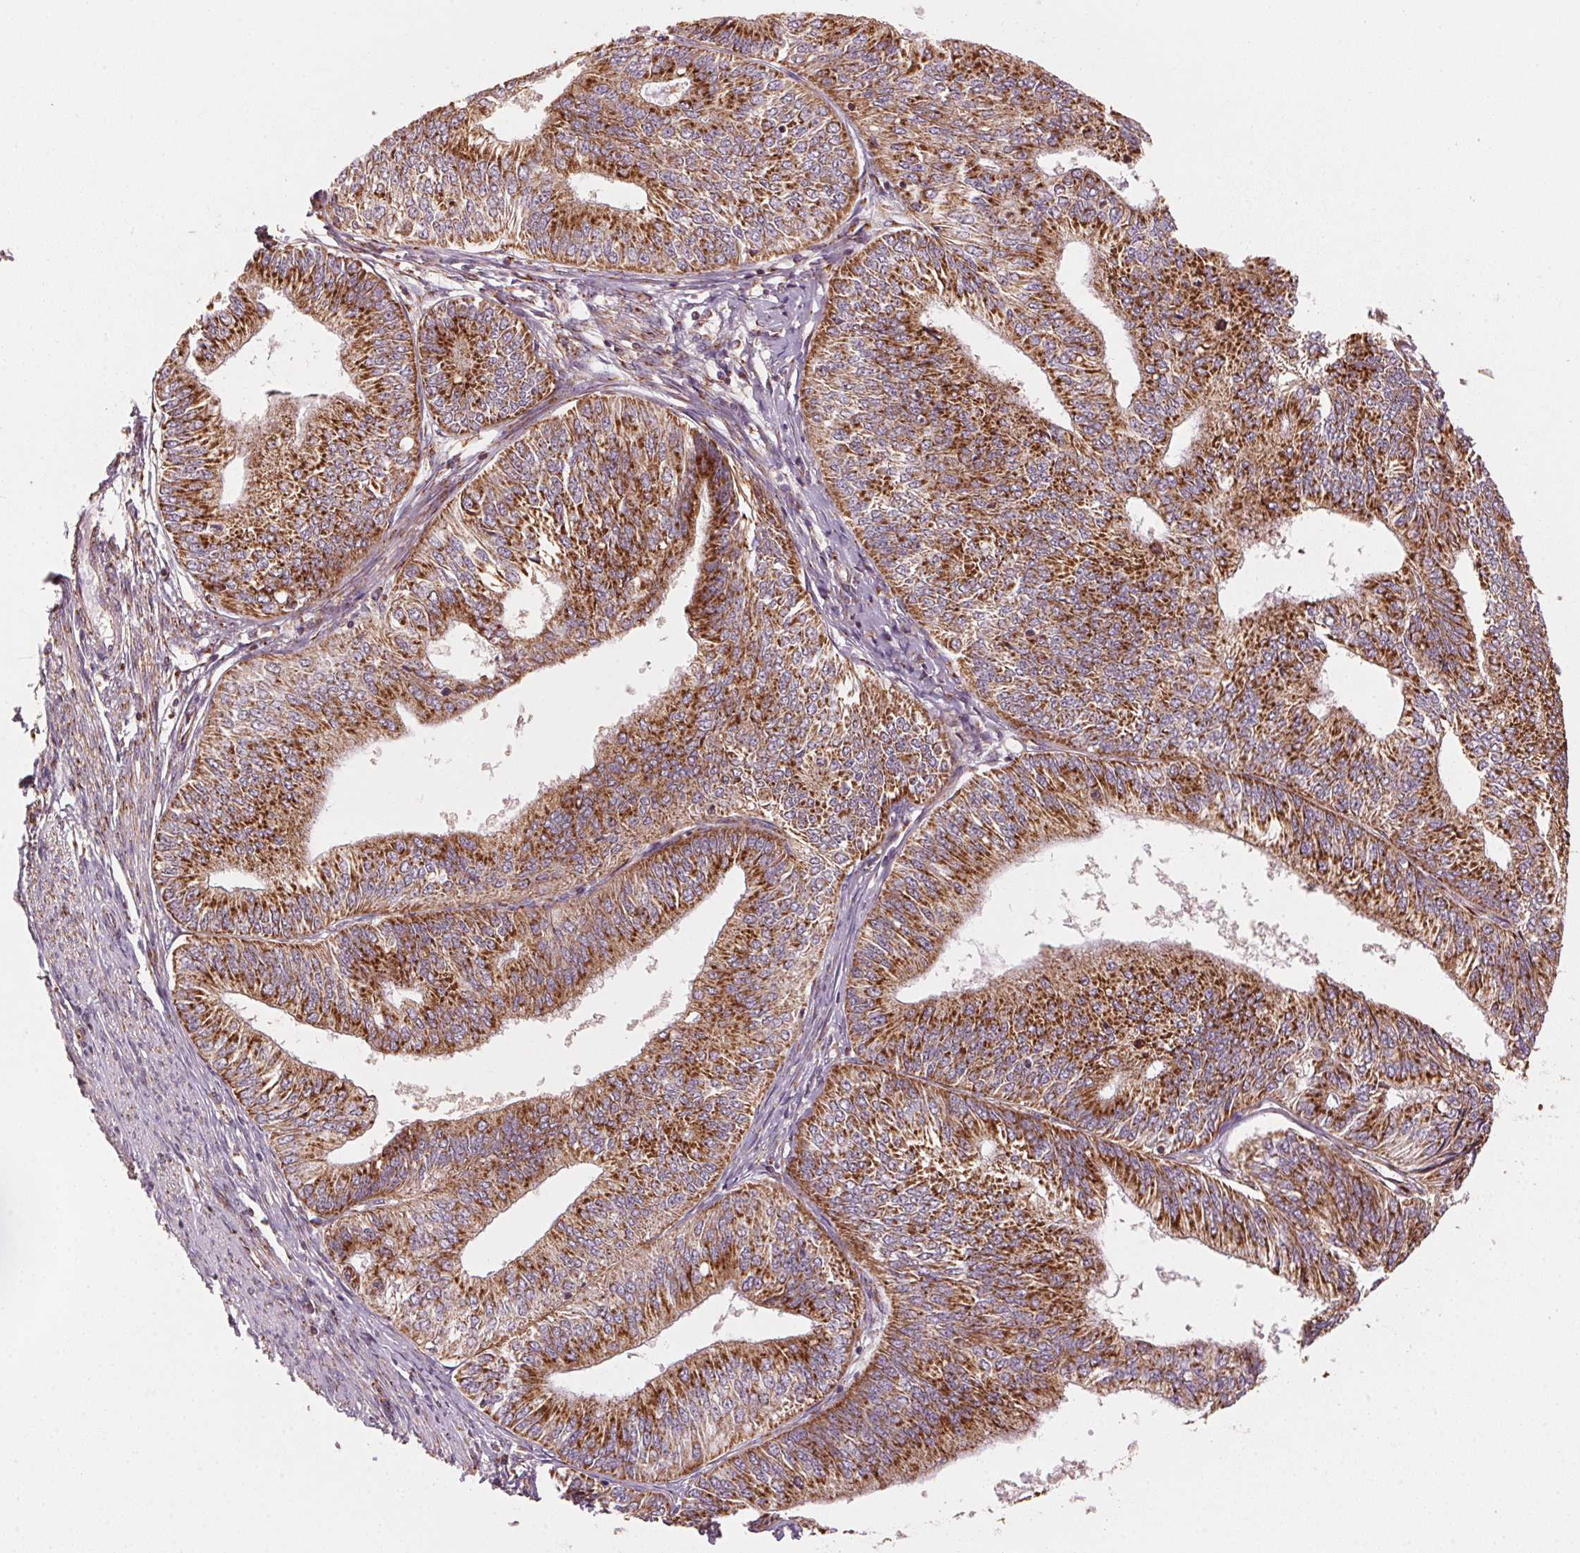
{"staining": {"intensity": "strong", "quantity": ">75%", "location": "cytoplasmic/membranous"}, "tissue": "endometrial cancer", "cell_type": "Tumor cells", "image_type": "cancer", "snomed": [{"axis": "morphology", "description": "Adenocarcinoma, NOS"}, {"axis": "topography", "description": "Endometrium"}], "caption": "Endometrial adenocarcinoma stained with a brown dye exhibits strong cytoplasmic/membranous positive staining in approximately >75% of tumor cells.", "gene": "TOMM70", "patient": {"sex": "female", "age": 58}}